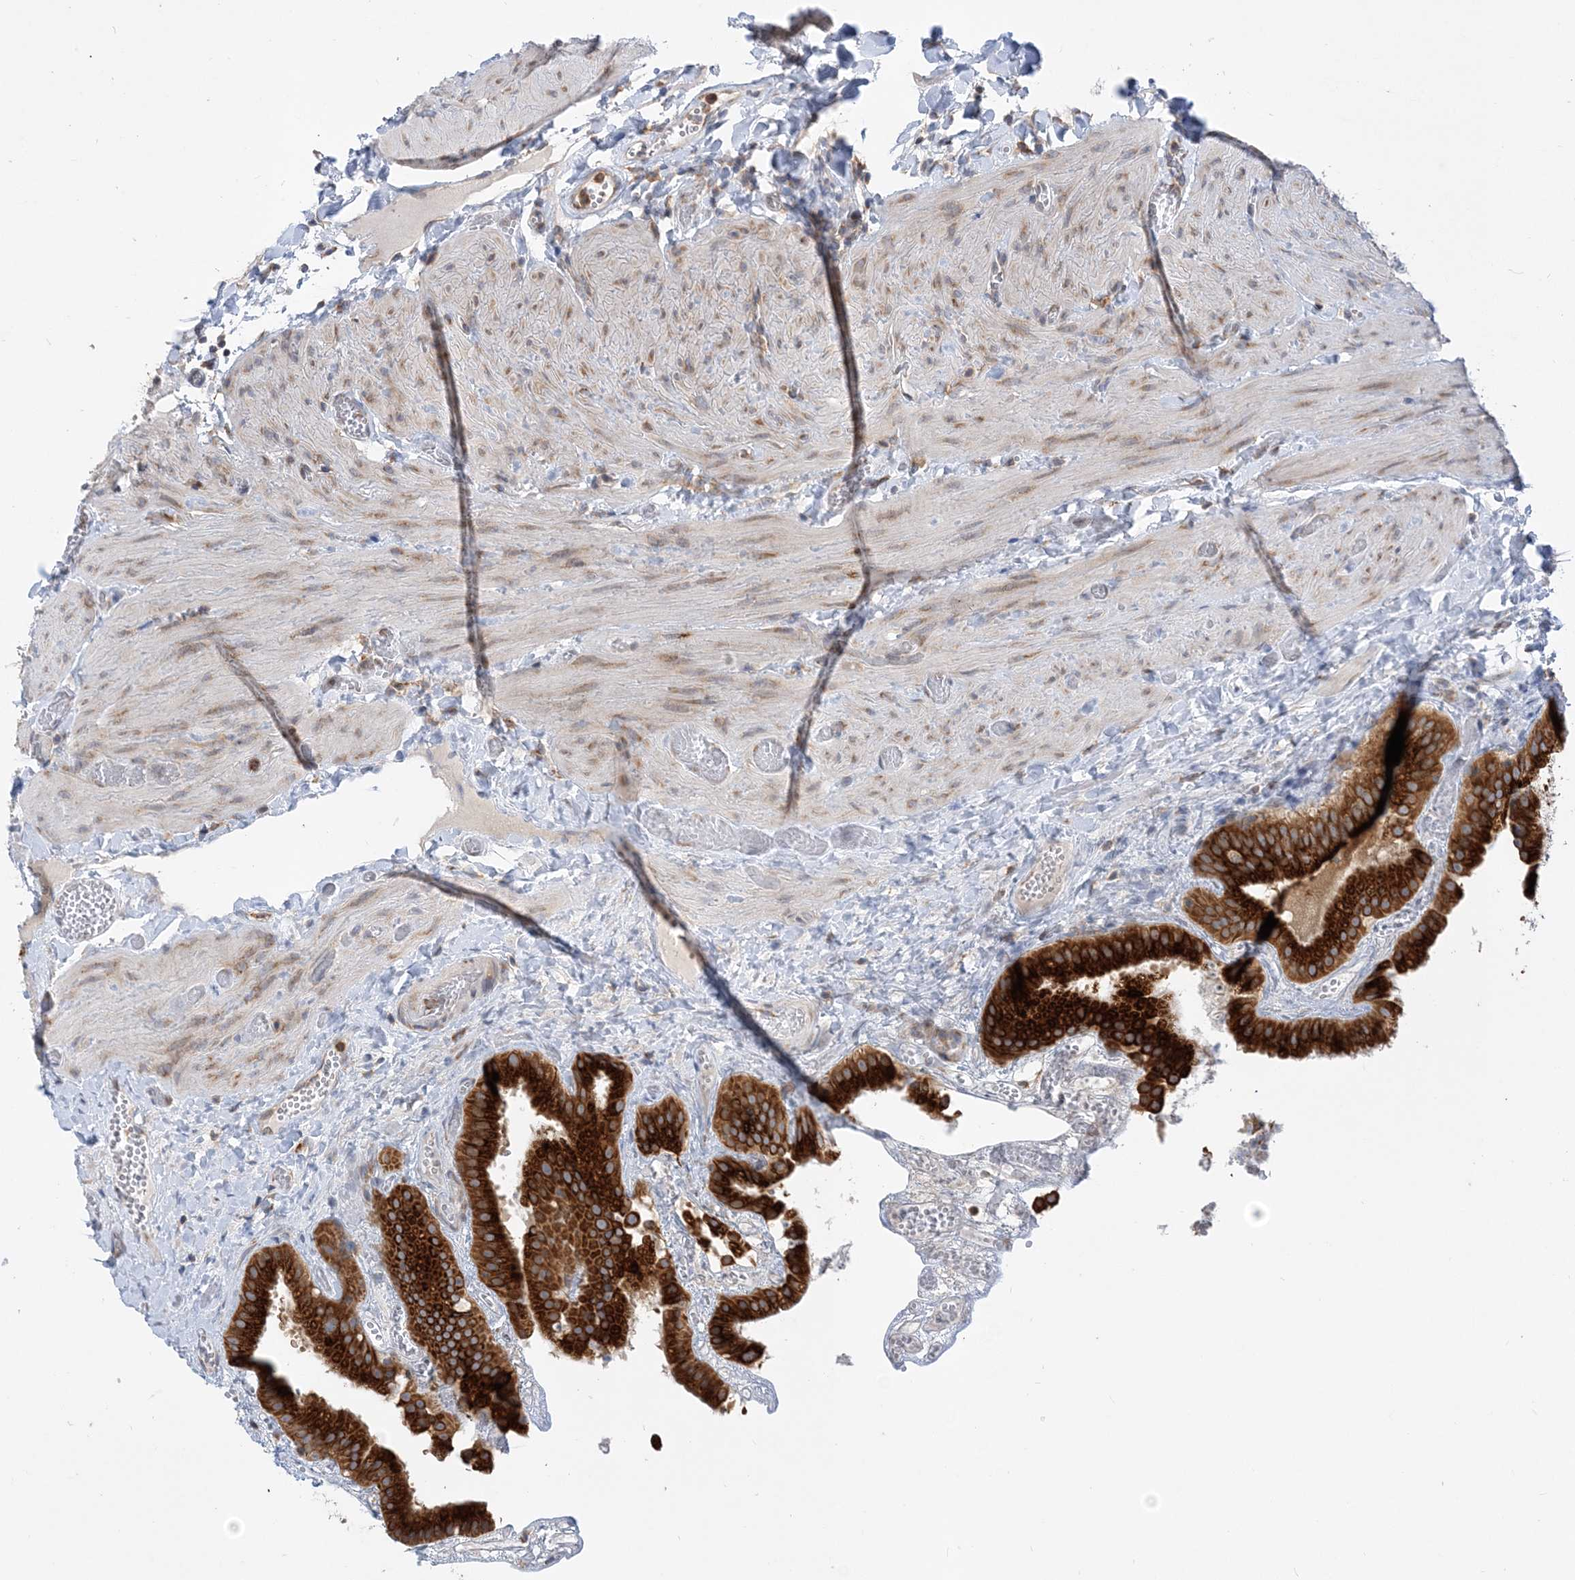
{"staining": {"intensity": "strong", "quantity": ">75%", "location": "cytoplasmic/membranous"}, "tissue": "gallbladder", "cell_type": "Glandular cells", "image_type": "normal", "snomed": [{"axis": "morphology", "description": "Normal tissue, NOS"}, {"axis": "topography", "description": "Gallbladder"}], "caption": "A histopathology image of gallbladder stained for a protein shows strong cytoplasmic/membranous brown staining in glandular cells. The staining was performed using DAB (3,3'-diaminobenzidine) to visualize the protein expression in brown, while the nuclei were stained in blue with hematoxylin (Magnification: 20x).", "gene": "LARP4B", "patient": {"sex": "female", "age": 64}}